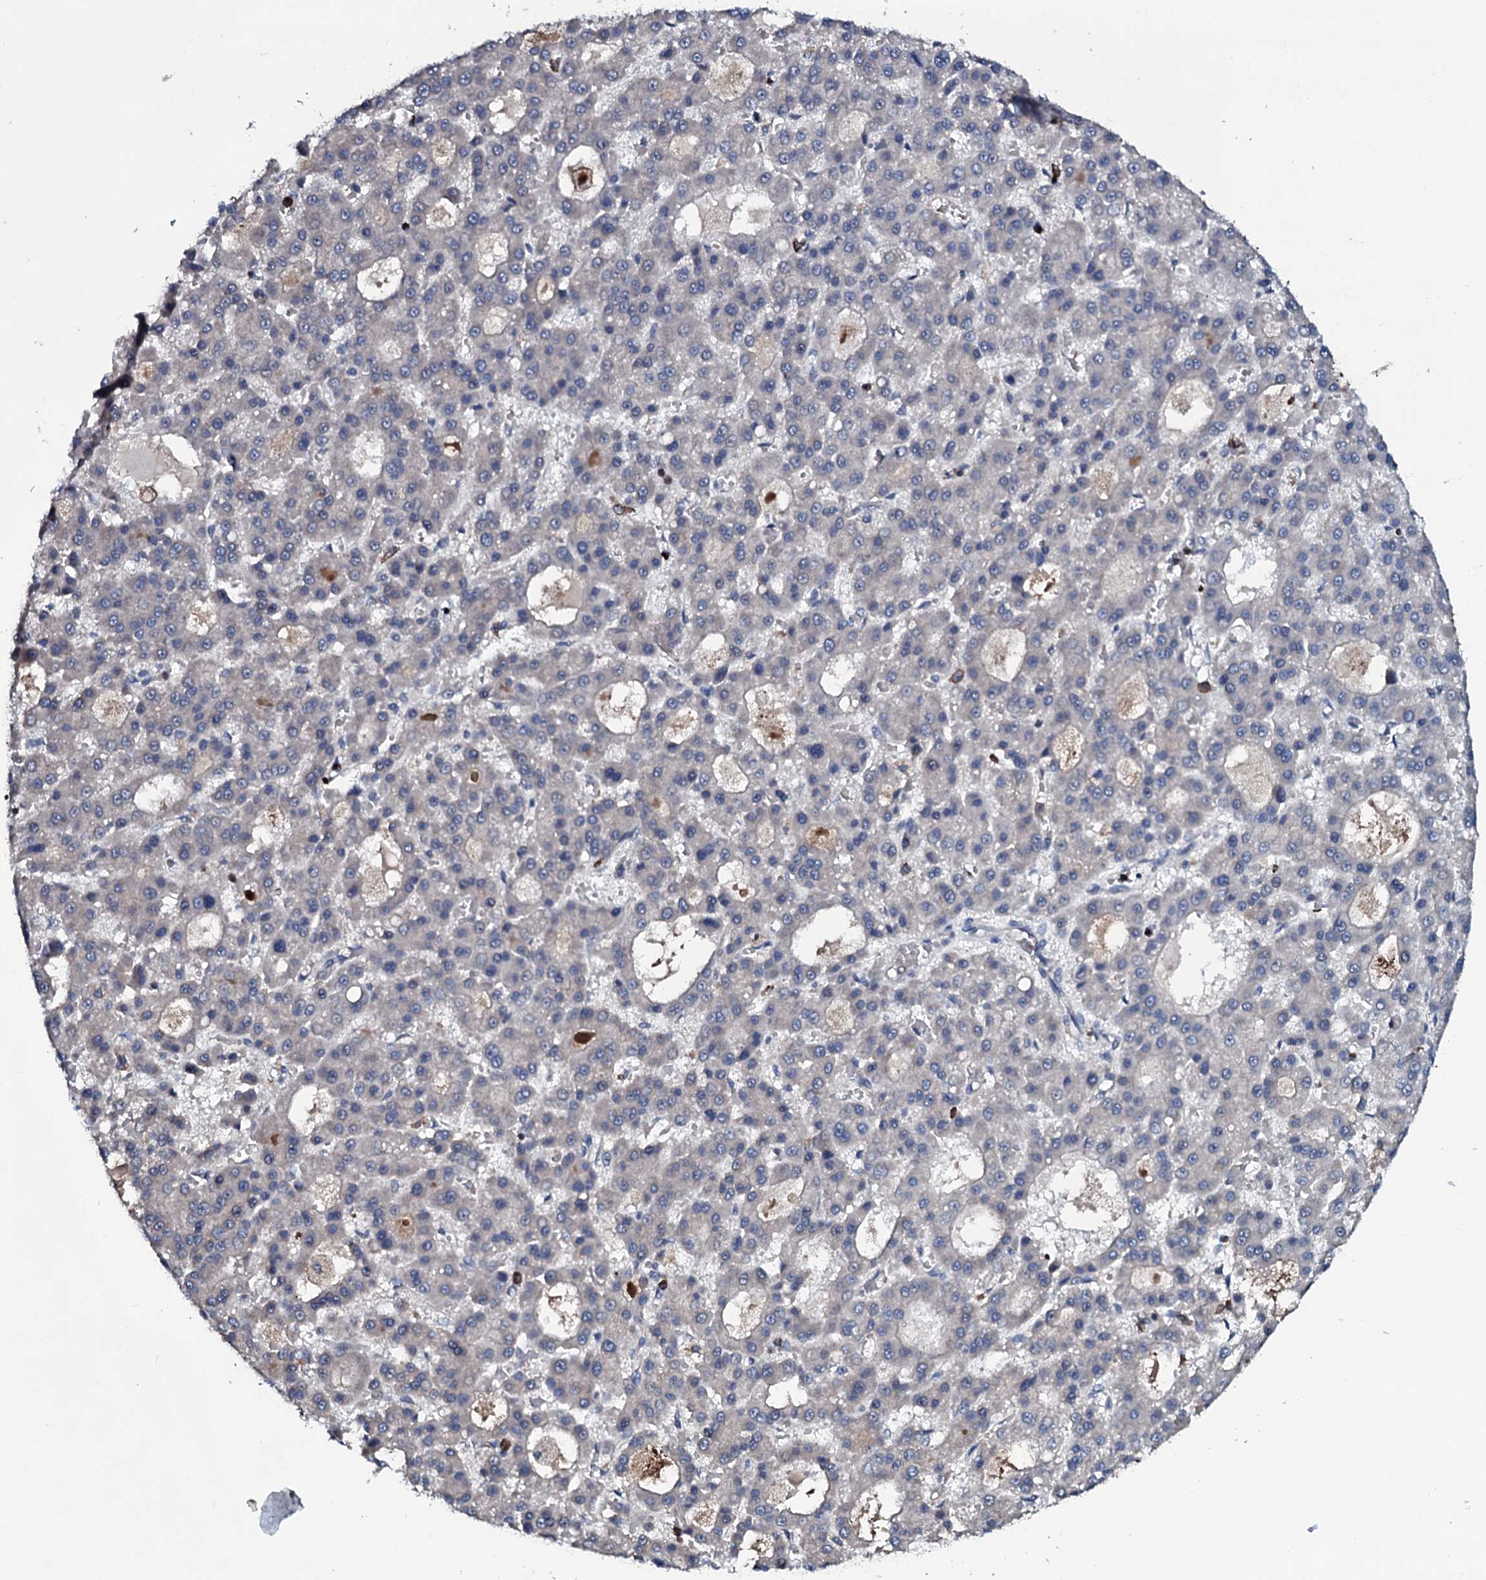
{"staining": {"intensity": "negative", "quantity": "none", "location": "none"}, "tissue": "liver cancer", "cell_type": "Tumor cells", "image_type": "cancer", "snomed": [{"axis": "morphology", "description": "Carcinoma, Hepatocellular, NOS"}, {"axis": "topography", "description": "Liver"}], "caption": "A high-resolution histopathology image shows IHC staining of liver hepatocellular carcinoma, which displays no significant staining in tumor cells.", "gene": "OGFOD2", "patient": {"sex": "male", "age": 70}}